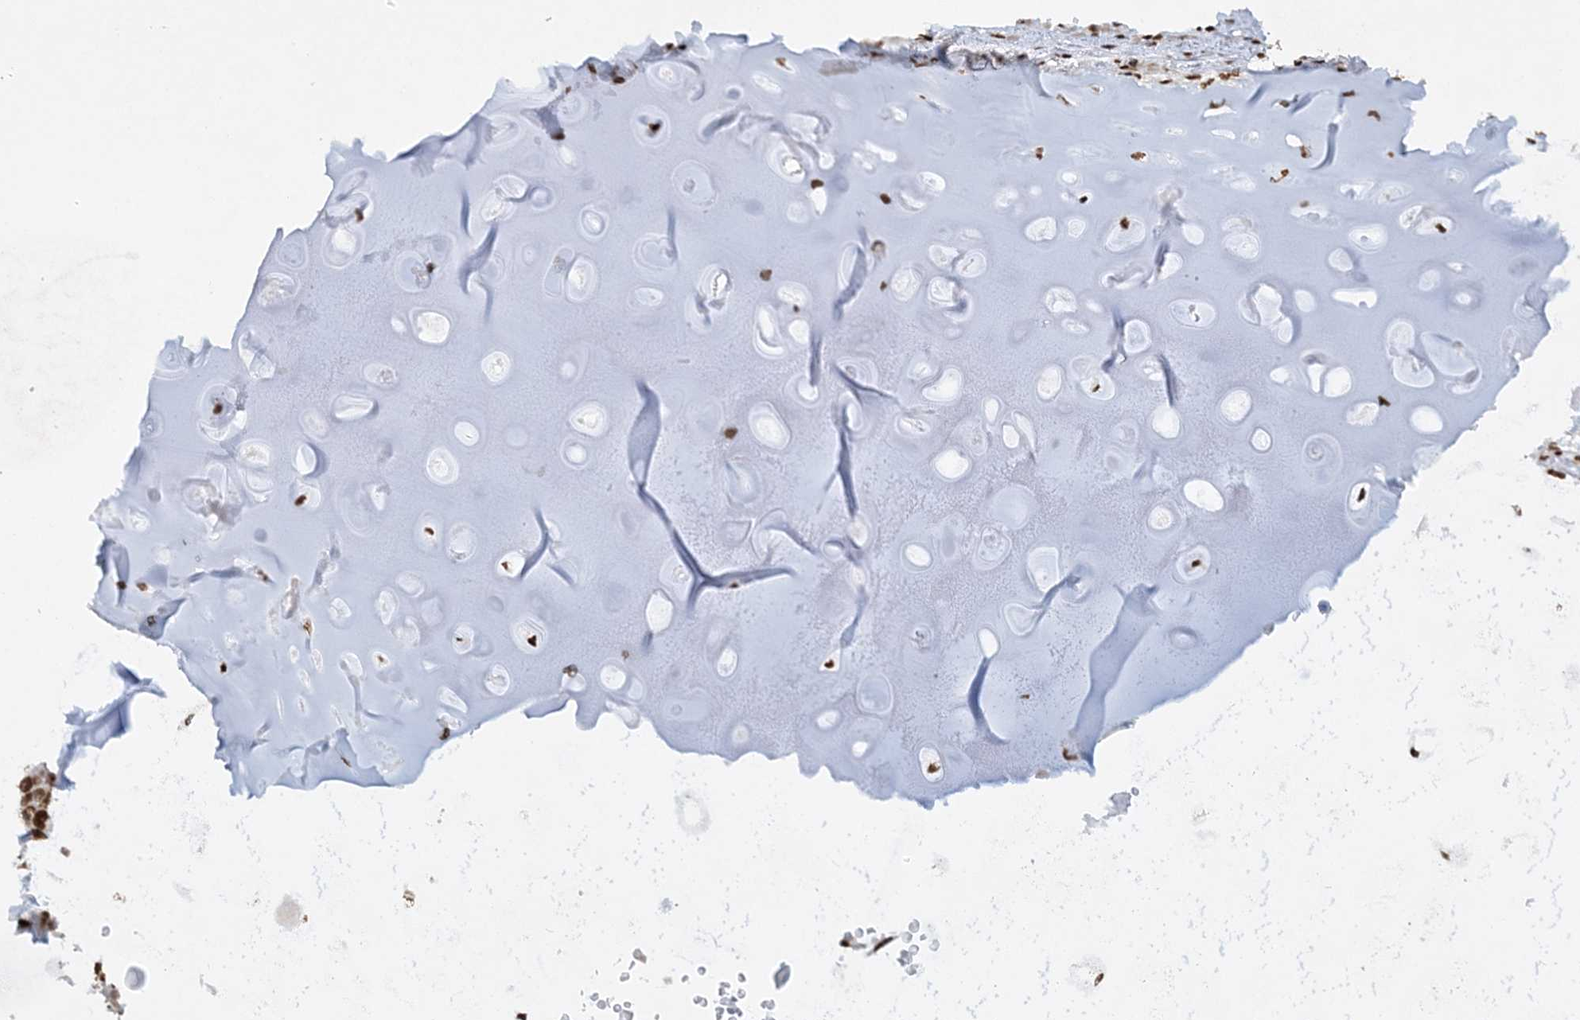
{"staining": {"intensity": "strong", "quantity": ">75%", "location": "nuclear"}, "tissue": "lung cancer", "cell_type": "Tumor cells", "image_type": "cancer", "snomed": [{"axis": "morphology", "description": "Squamous cell carcinoma, NOS"}, {"axis": "topography", "description": "Lung"}], "caption": "A high amount of strong nuclear expression is identified in approximately >75% of tumor cells in lung squamous cell carcinoma tissue.", "gene": "DELE1", "patient": {"sex": "male", "age": 66}}